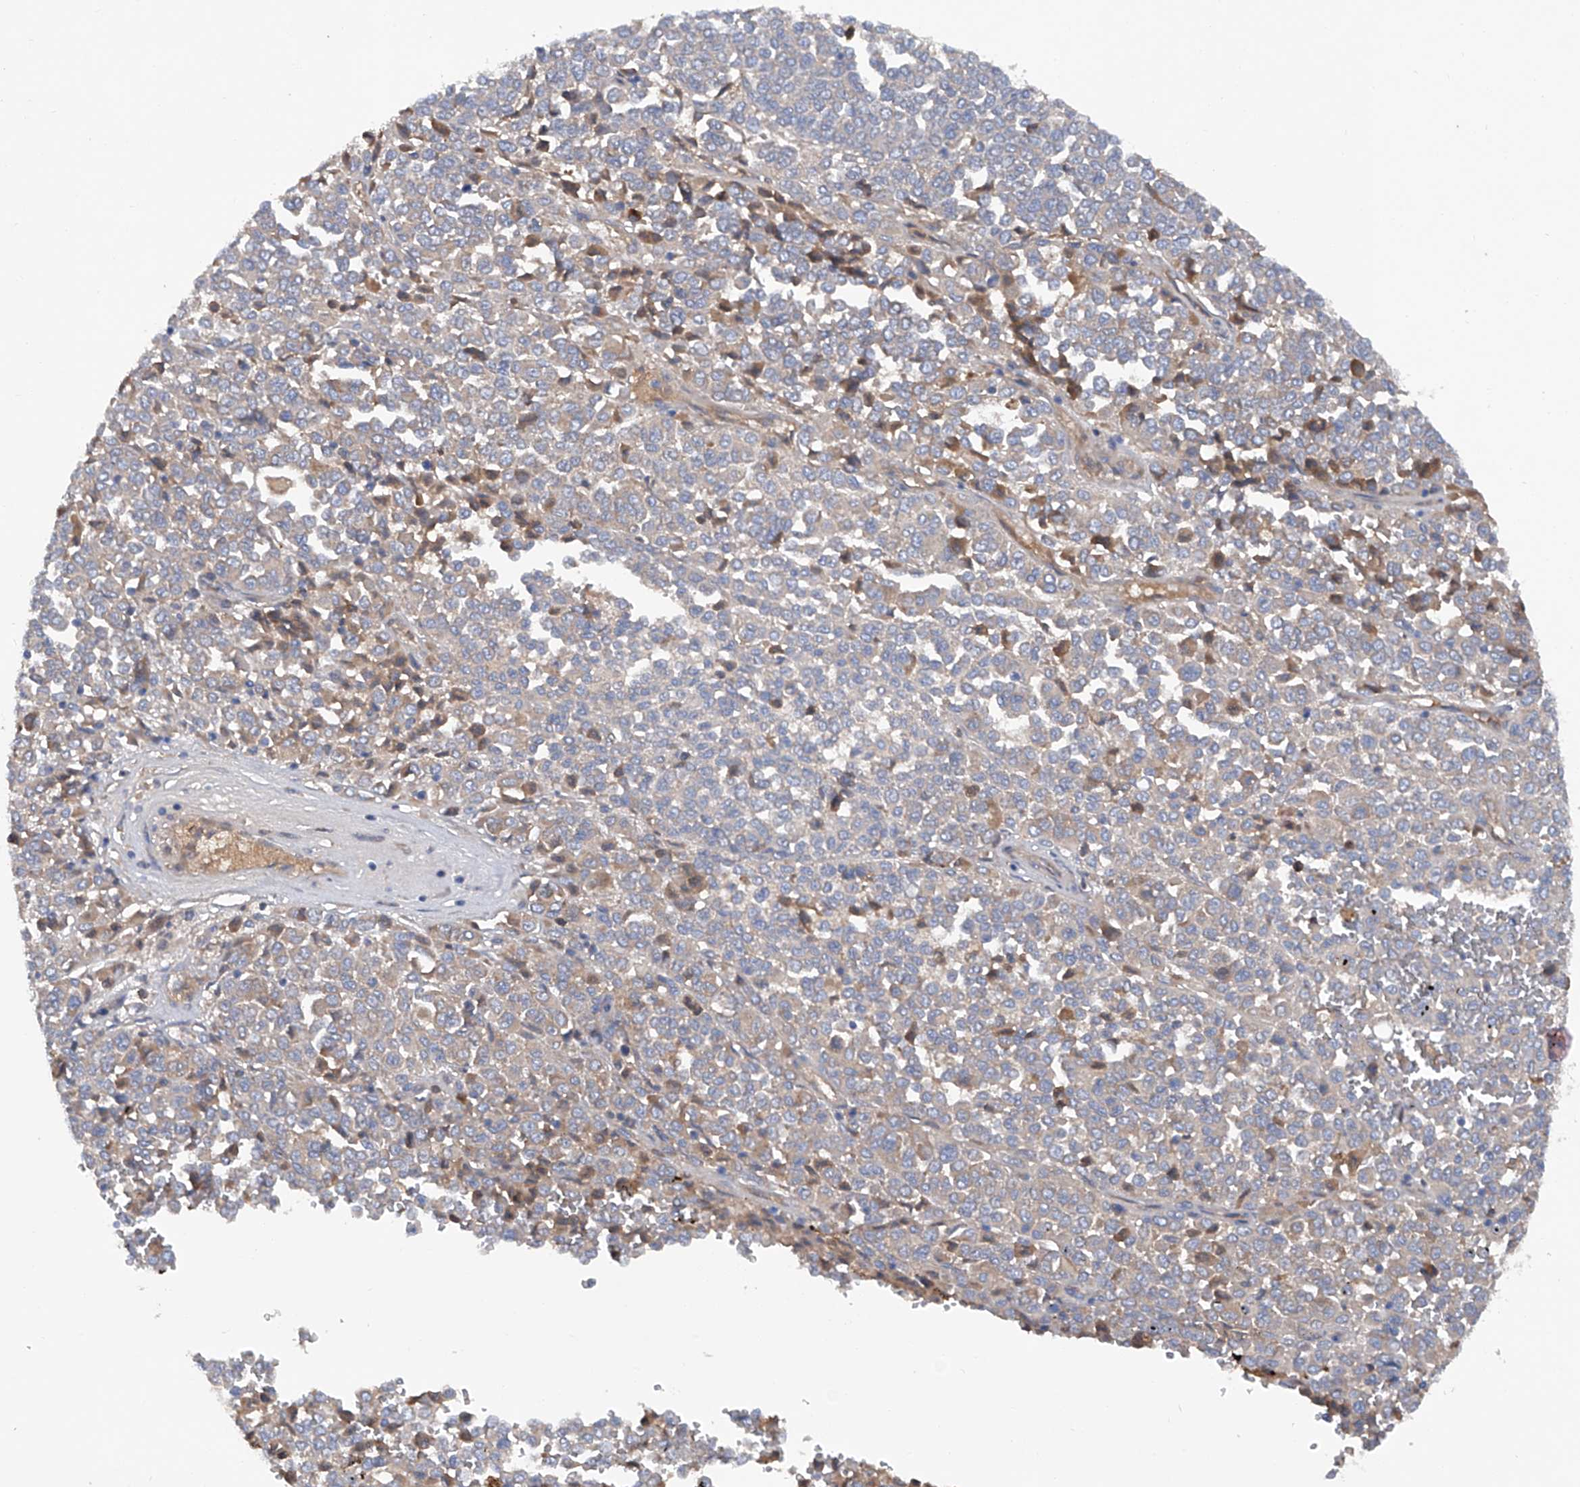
{"staining": {"intensity": "weak", "quantity": "<25%", "location": "cytoplasmic/membranous"}, "tissue": "melanoma", "cell_type": "Tumor cells", "image_type": "cancer", "snomed": [{"axis": "morphology", "description": "Malignant melanoma, Metastatic site"}, {"axis": "topography", "description": "Pancreas"}], "caption": "A histopathology image of malignant melanoma (metastatic site) stained for a protein reveals no brown staining in tumor cells.", "gene": "ASCC3", "patient": {"sex": "female", "age": 30}}